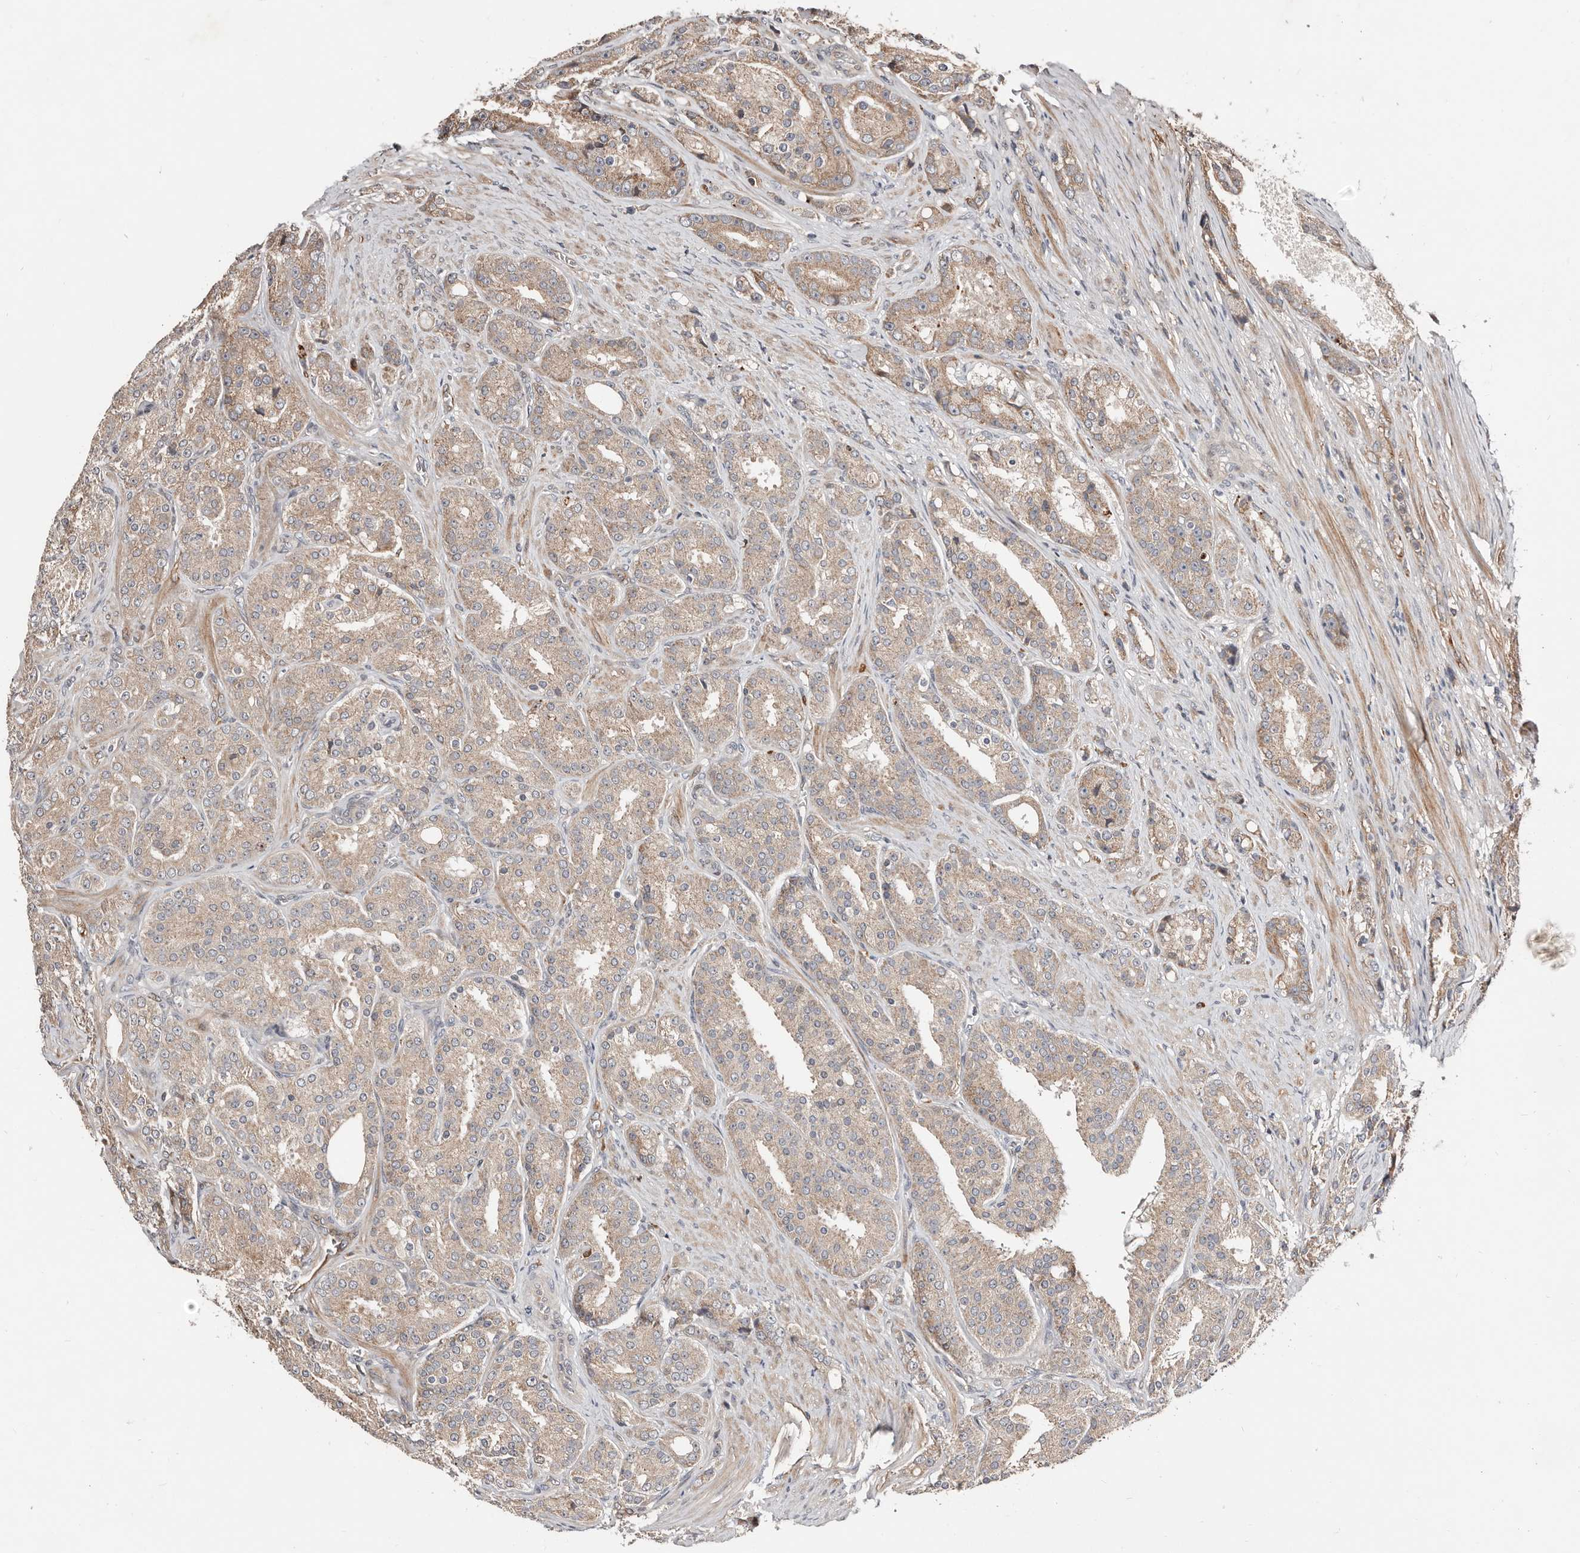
{"staining": {"intensity": "weak", "quantity": ">75%", "location": "cytoplasmic/membranous"}, "tissue": "prostate cancer", "cell_type": "Tumor cells", "image_type": "cancer", "snomed": [{"axis": "morphology", "description": "Adenocarcinoma, High grade"}, {"axis": "topography", "description": "Prostate"}], "caption": "A brown stain labels weak cytoplasmic/membranous expression of a protein in human prostate cancer (adenocarcinoma (high-grade)) tumor cells. Using DAB (brown) and hematoxylin (blue) stains, captured at high magnification using brightfield microscopy.", "gene": "SMYD4", "patient": {"sex": "male", "age": 60}}